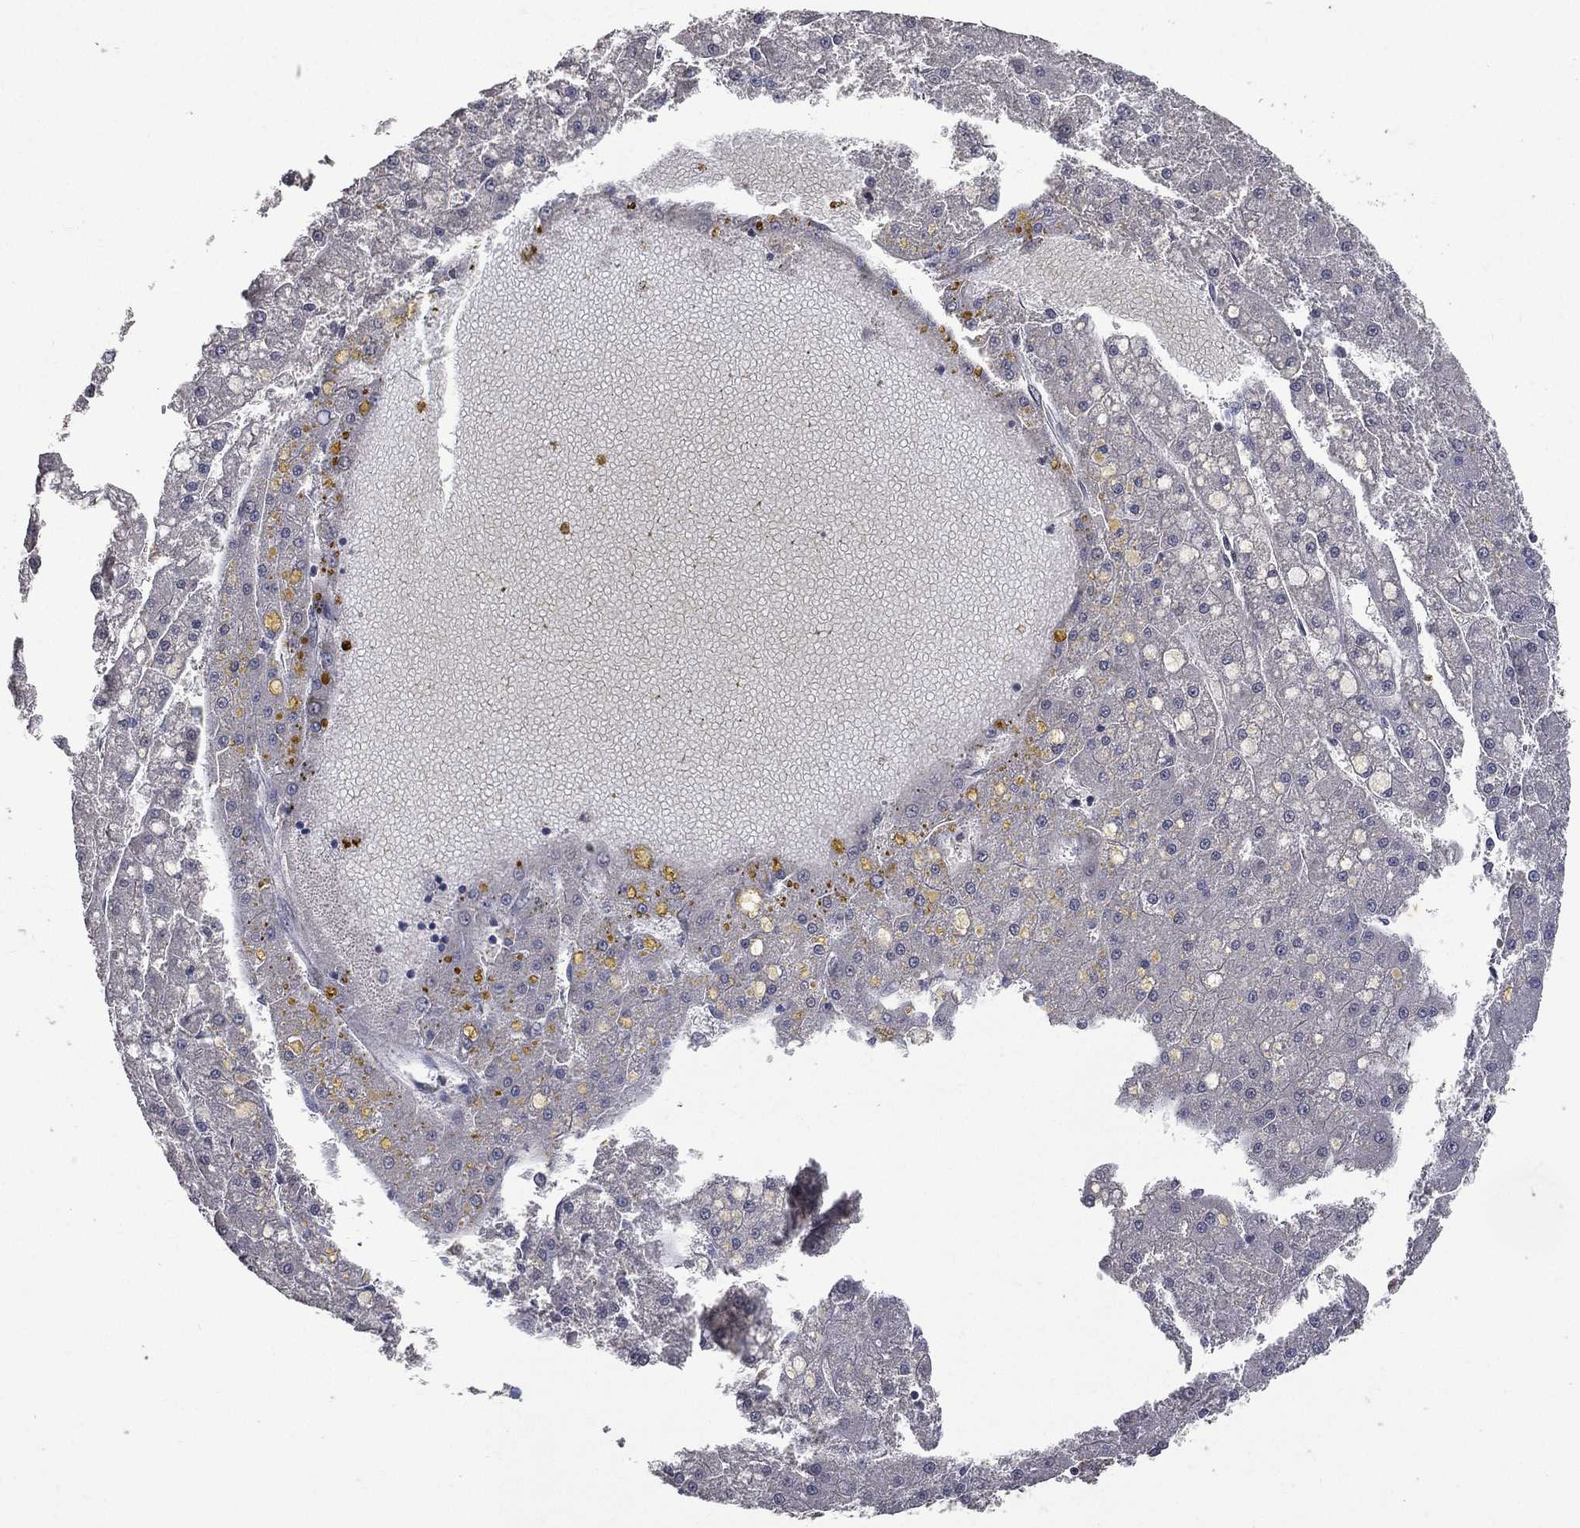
{"staining": {"intensity": "negative", "quantity": "none", "location": "none"}, "tissue": "liver cancer", "cell_type": "Tumor cells", "image_type": "cancer", "snomed": [{"axis": "morphology", "description": "Carcinoma, Hepatocellular, NOS"}, {"axis": "topography", "description": "Liver"}], "caption": "Tumor cells are negative for protein expression in human liver hepatocellular carcinoma. The staining is performed using DAB (3,3'-diaminobenzidine) brown chromogen with nuclei counter-stained in using hematoxylin.", "gene": "SNAP25", "patient": {"sex": "male", "age": 67}}